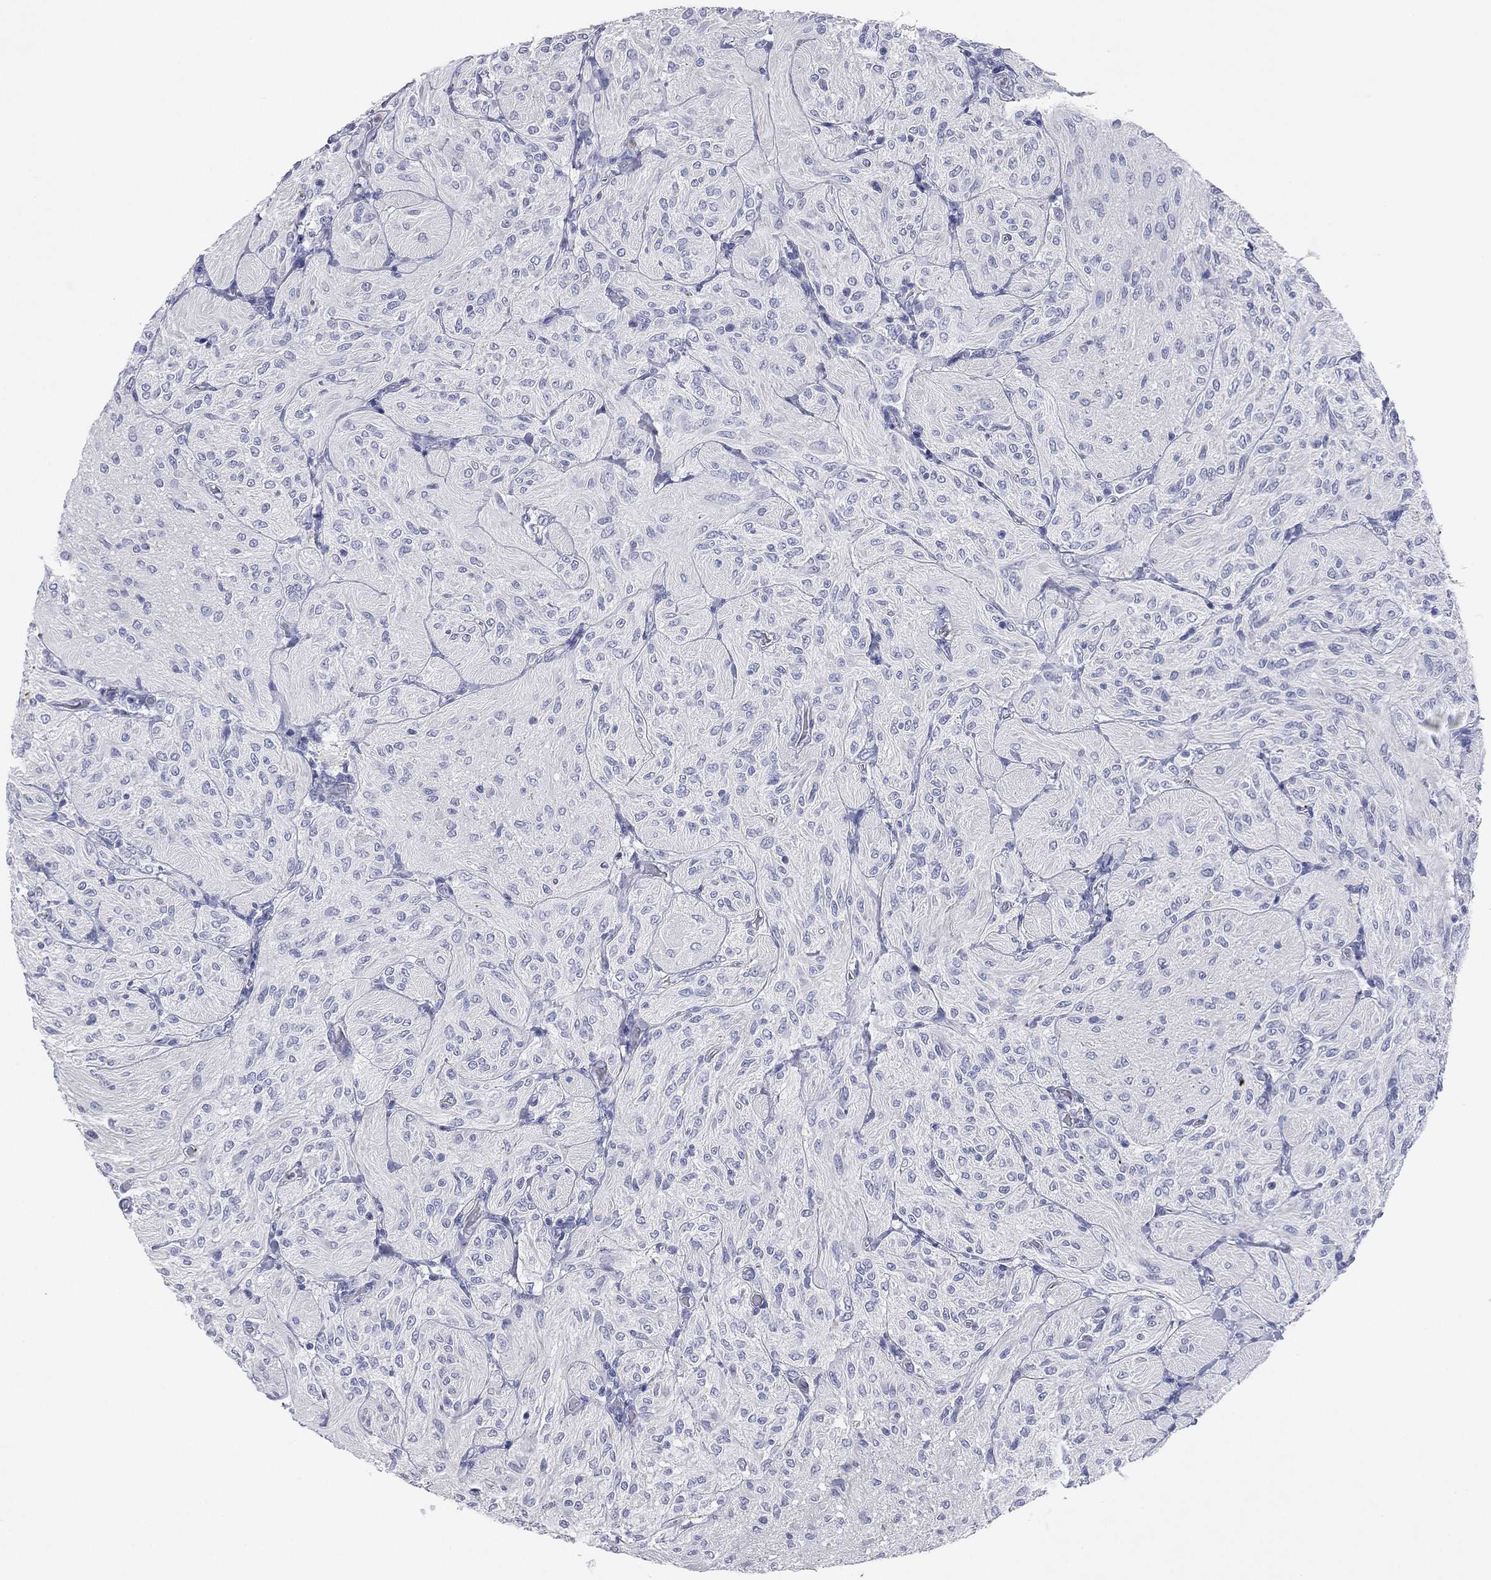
{"staining": {"intensity": "negative", "quantity": "none", "location": "none"}, "tissue": "glioma", "cell_type": "Tumor cells", "image_type": "cancer", "snomed": [{"axis": "morphology", "description": "Glioma, malignant, Low grade"}, {"axis": "topography", "description": "Brain"}], "caption": "This image is of glioma stained with immunohistochemistry (IHC) to label a protein in brown with the nuclei are counter-stained blue. There is no staining in tumor cells.", "gene": "KRT7", "patient": {"sex": "male", "age": 3}}